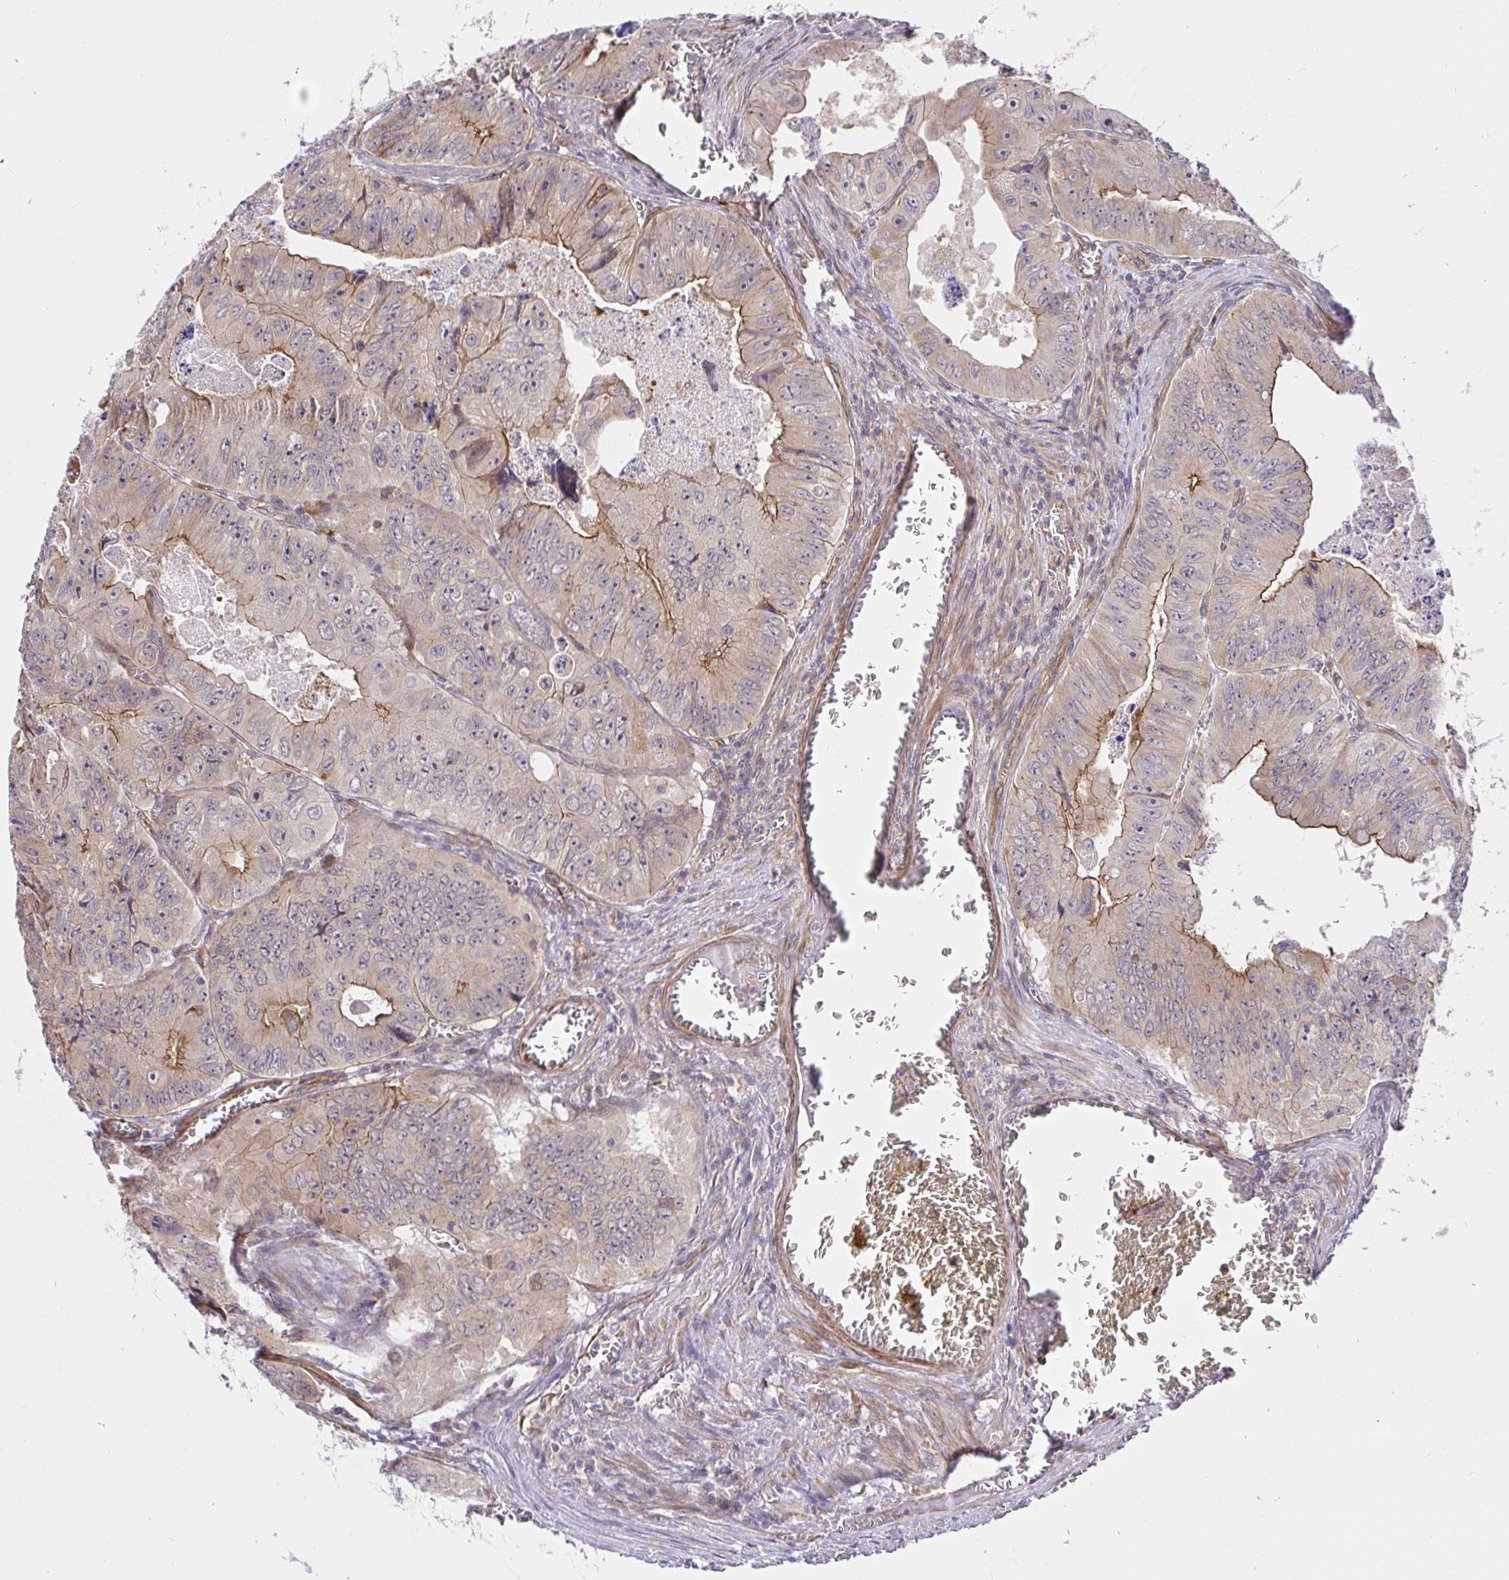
{"staining": {"intensity": "moderate", "quantity": "25%-75%", "location": "cytoplasmic/membranous"}, "tissue": "colorectal cancer", "cell_type": "Tumor cells", "image_type": "cancer", "snomed": [{"axis": "morphology", "description": "Adenocarcinoma, NOS"}, {"axis": "topography", "description": "Colon"}], "caption": "Colorectal adenocarcinoma stained for a protein reveals moderate cytoplasmic/membranous positivity in tumor cells.", "gene": "TRIM55", "patient": {"sex": "female", "age": 84}}